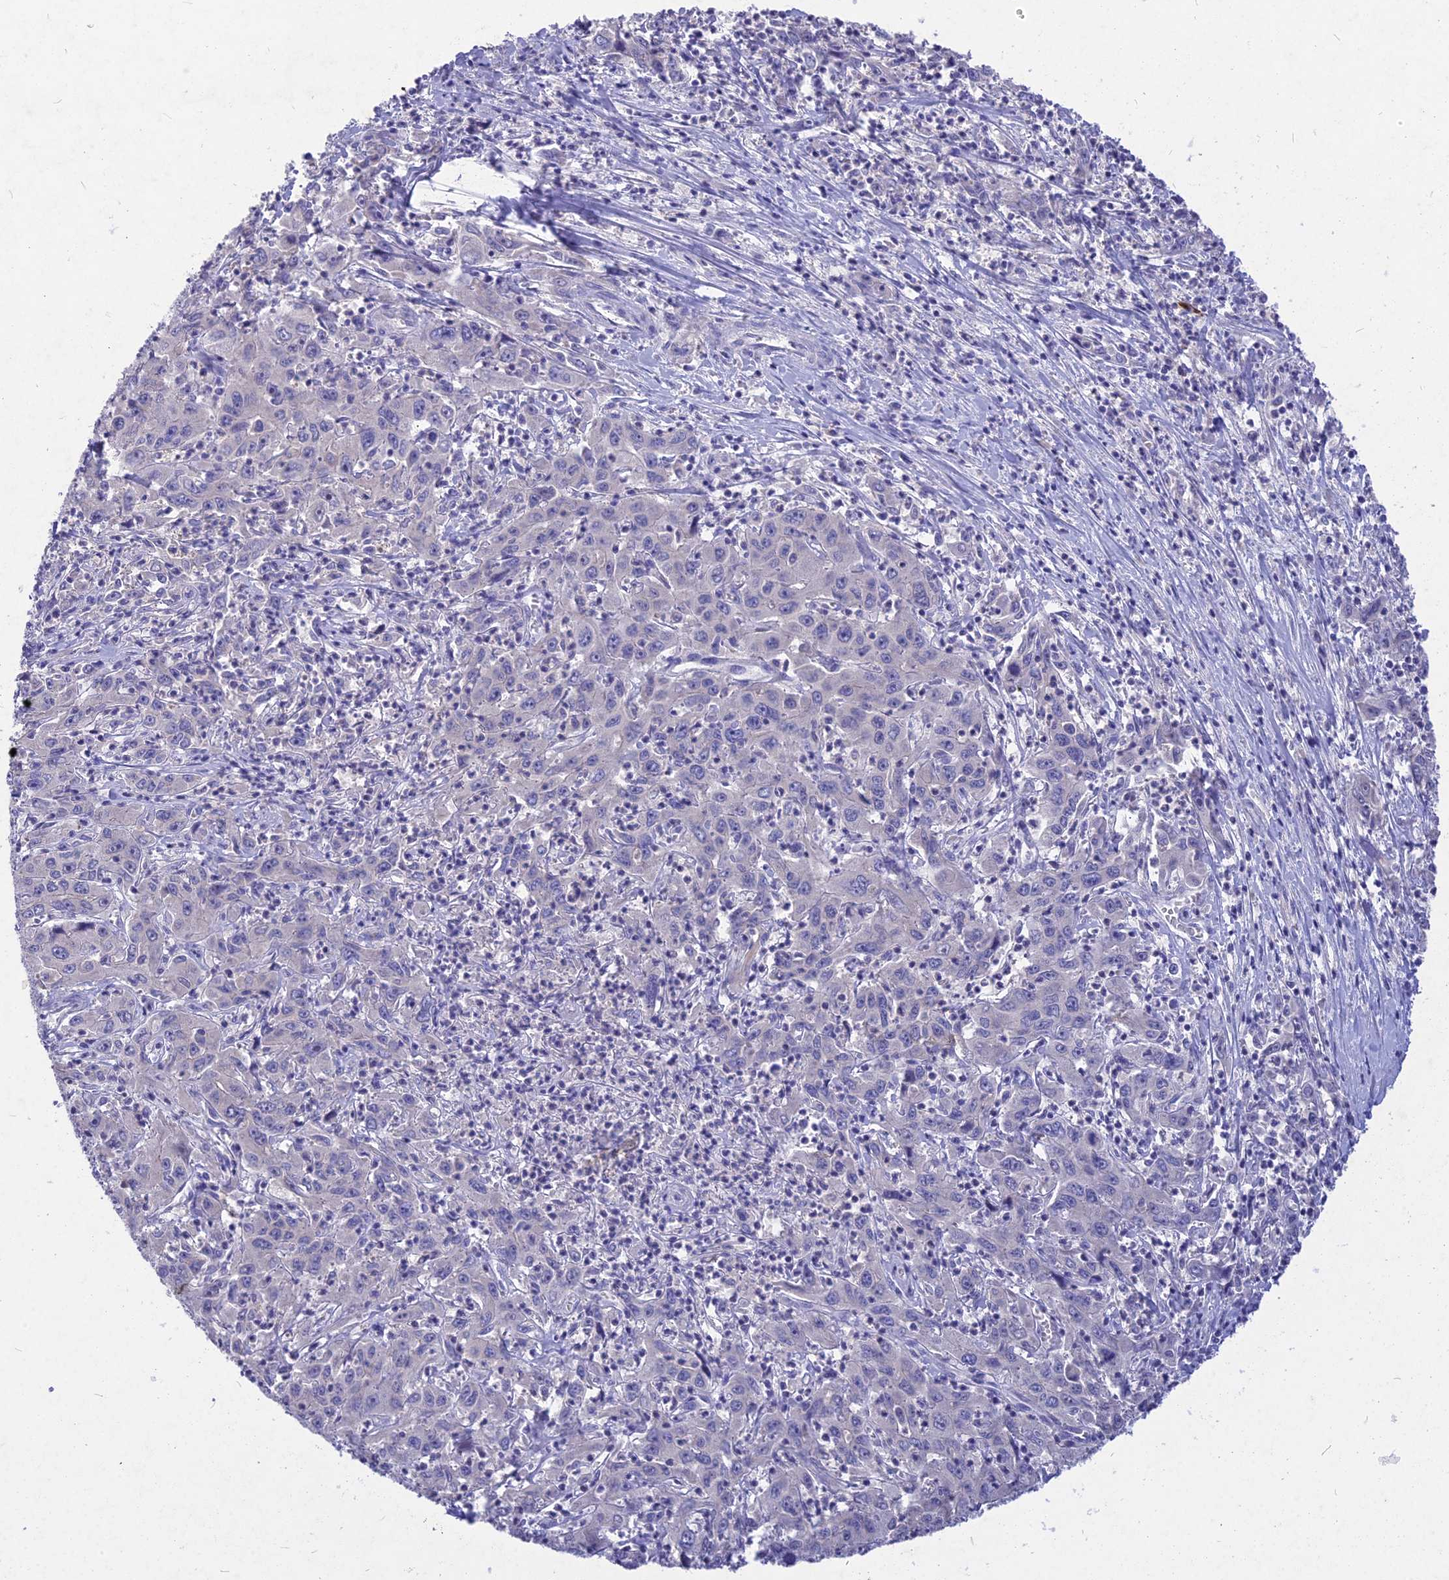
{"staining": {"intensity": "negative", "quantity": "none", "location": "none"}, "tissue": "liver cancer", "cell_type": "Tumor cells", "image_type": "cancer", "snomed": [{"axis": "morphology", "description": "Carcinoma, Hepatocellular, NOS"}, {"axis": "topography", "description": "Liver"}], "caption": "Liver hepatocellular carcinoma stained for a protein using immunohistochemistry demonstrates no expression tumor cells.", "gene": "DEFB119", "patient": {"sex": "male", "age": 63}}